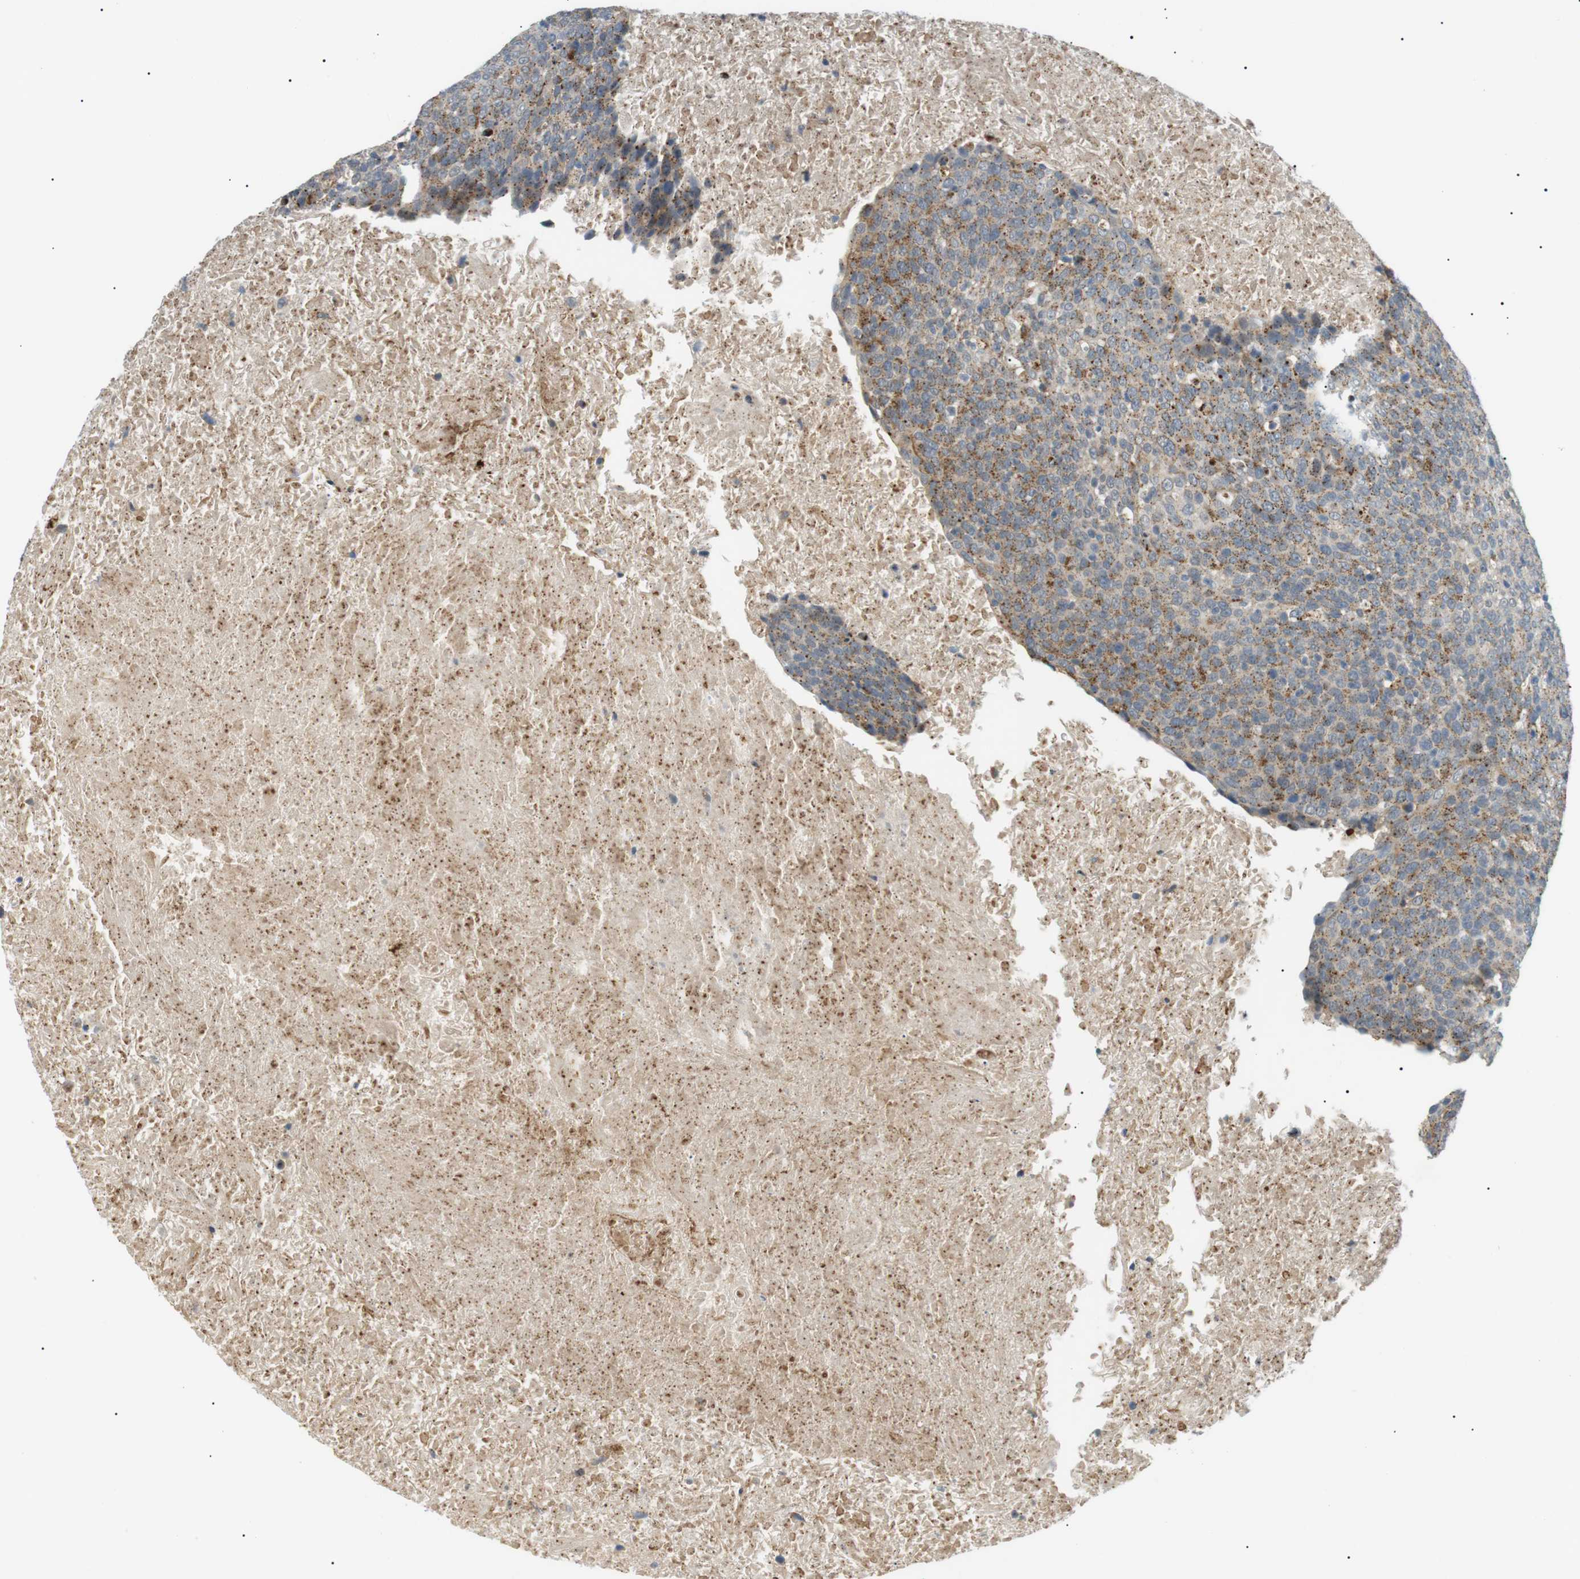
{"staining": {"intensity": "moderate", "quantity": "25%-75%", "location": "cytoplasmic/membranous"}, "tissue": "head and neck cancer", "cell_type": "Tumor cells", "image_type": "cancer", "snomed": [{"axis": "morphology", "description": "Squamous cell carcinoma, NOS"}, {"axis": "morphology", "description": "Squamous cell carcinoma, metastatic, NOS"}, {"axis": "topography", "description": "Lymph node"}, {"axis": "topography", "description": "Head-Neck"}], "caption": "Protein staining exhibits moderate cytoplasmic/membranous expression in about 25%-75% of tumor cells in squamous cell carcinoma (head and neck).", "gene": "B4GALNT2", "patient": {"sex": "male", "age": 62}}